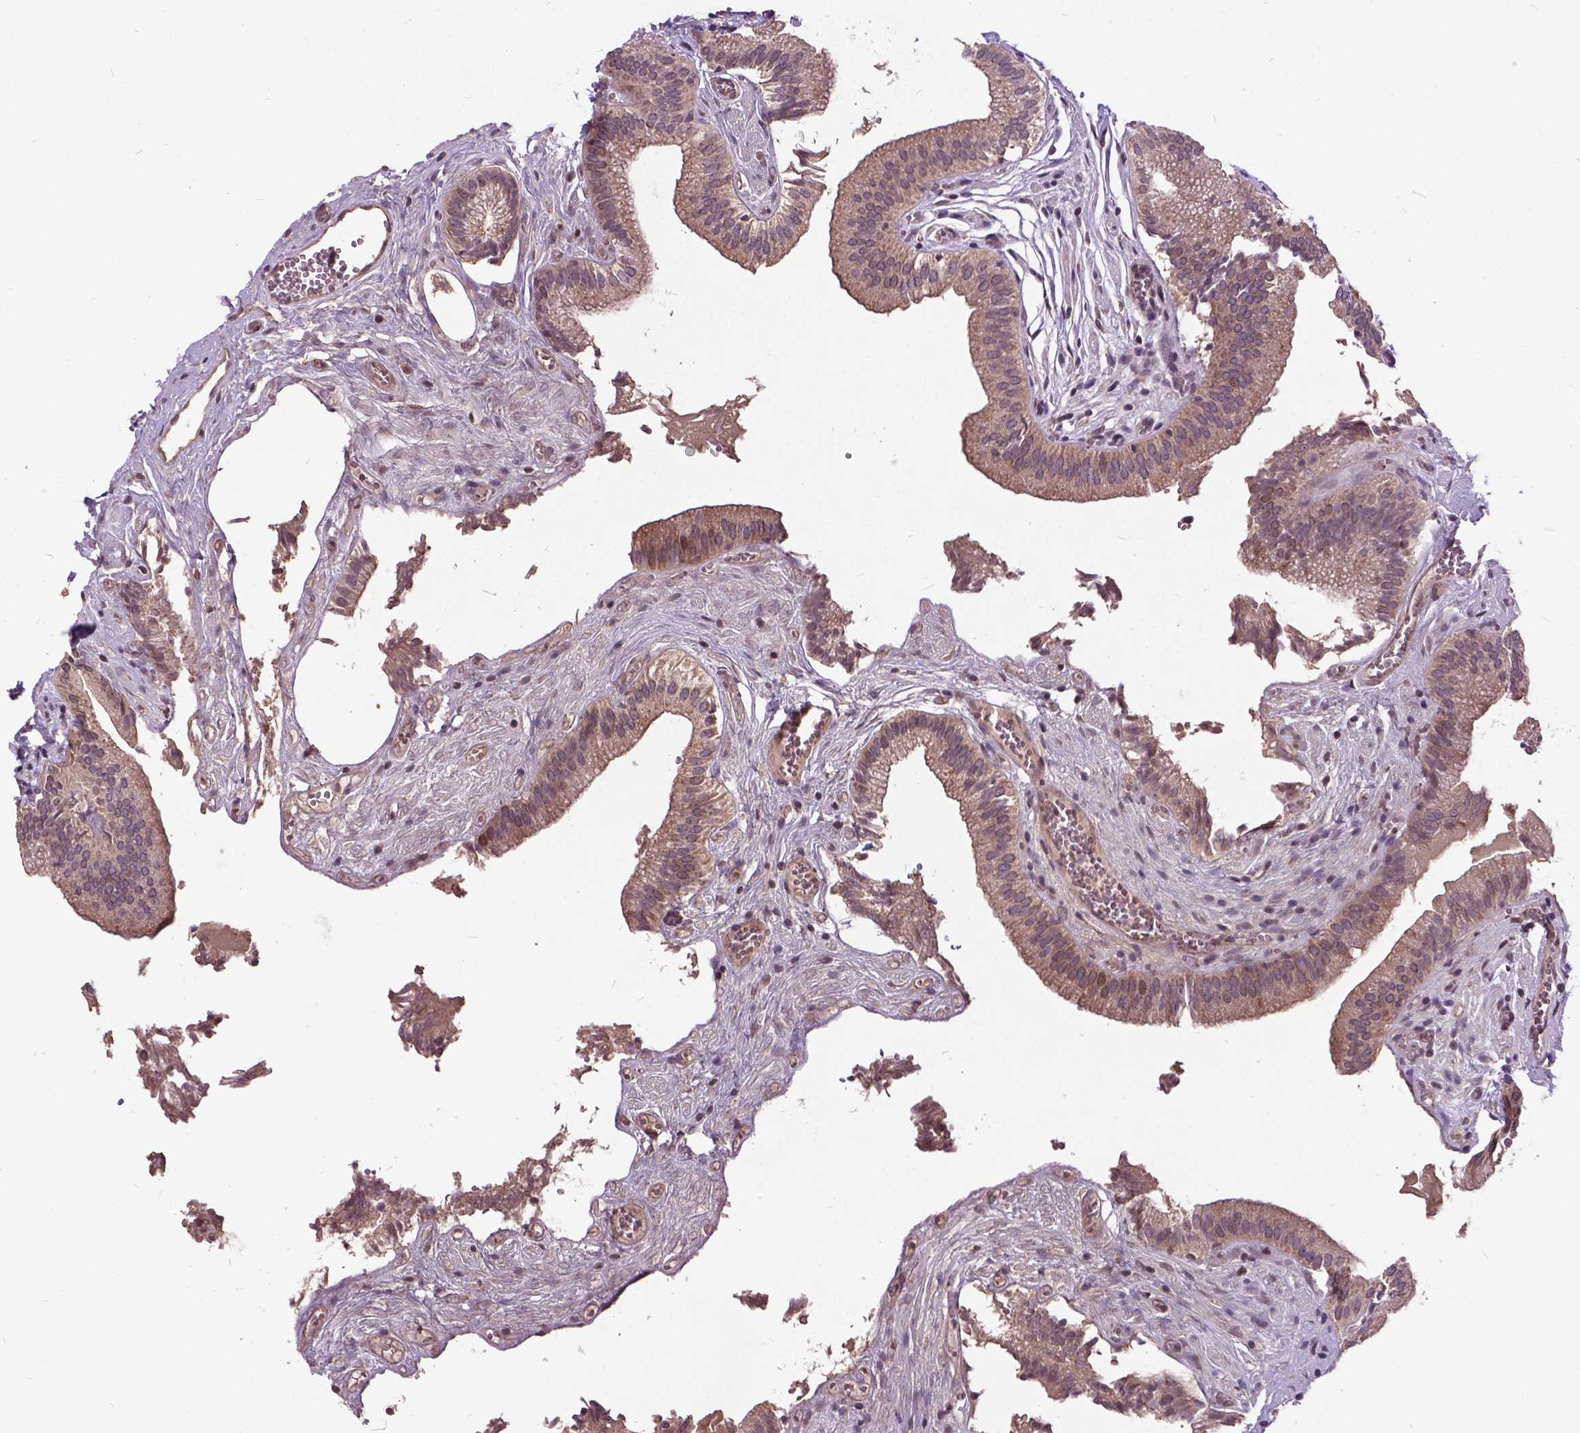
{"staining": {"intensity": "weak", "quantity": ">75%", "location": "cytoplasmic/membranous"}, "tissue": "gallbladder", "cell_type": "Glandular cells", "image_type": "normal", "snomed": [{"axis": "morphology", "description": "Normal tissue, NOS"}, {"axis": "topography", "description": "Gallbladder"}, {"axis": "topography", "description": "Peripheral nerve tissue"}], "caption": "IHC photomicrograph of benign gallbladder: human gallbladder stained using immunohistochemistry (IHC) demonstrates low levels of weak protein expression localized specifically in the cytoplasmic/membranous of glandular cells, appearing as a cytoplasmic/membranous brown color.", "gene": "AP1S3", "patient": {"sex": "male", "age": 17}}